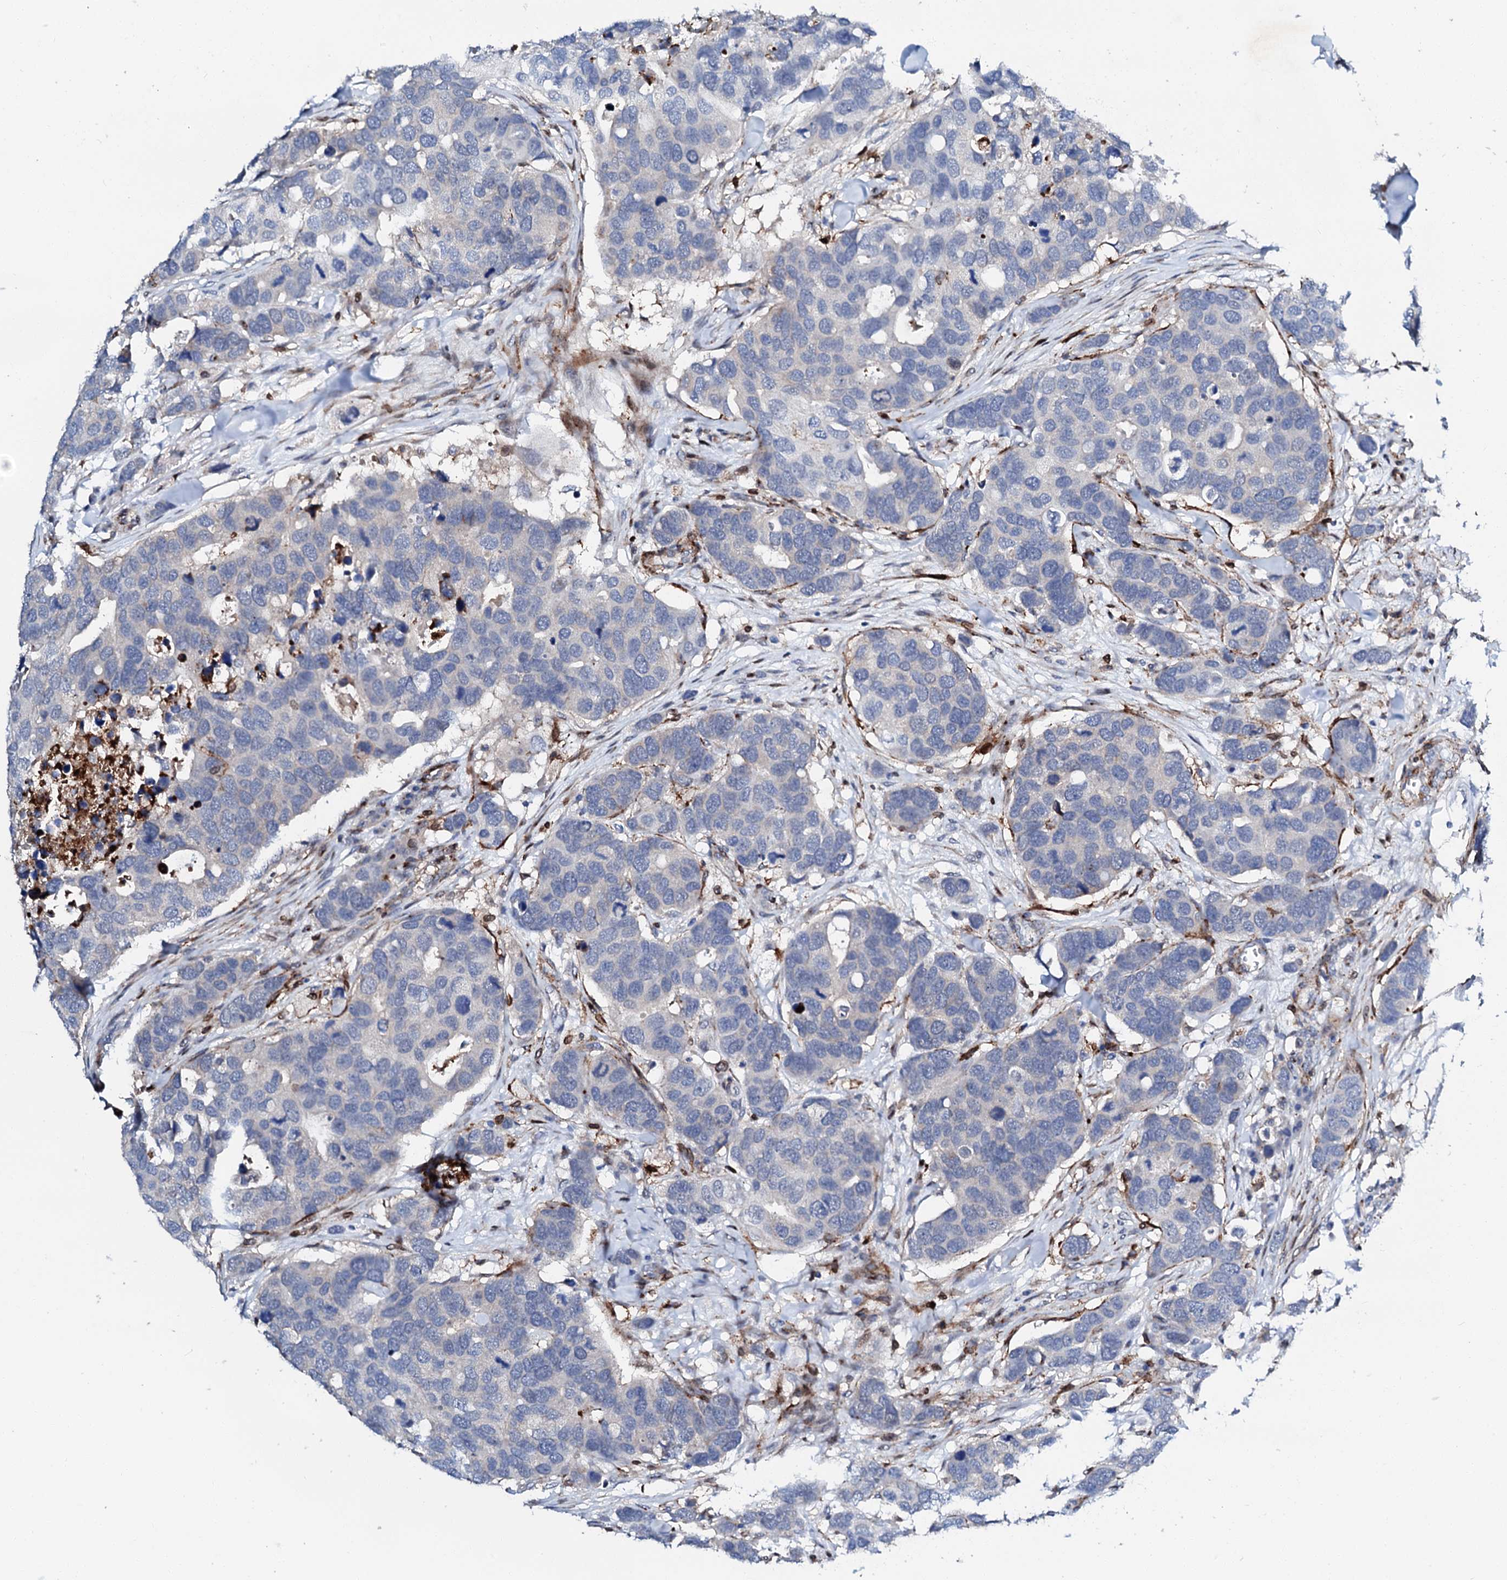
{"staining": {"intensity": "negative", "quantity": "none", "location": "none"}, "tissue": "breast cancer", "cell_type": "Tumor cells", "image_type": "cancer", "snomed": [{"axis": "morphology", "description": "Duct carcinoma"}, {"axis": "topography", "description": "Breast"}], "caption": "An image of breast cancer (infiltrating ductal carcinoma) stained for a protein demonstrates no brown staining in tumor cells.", "gene": "MED13L", "patient": {"sex": "female", "age": 83}}